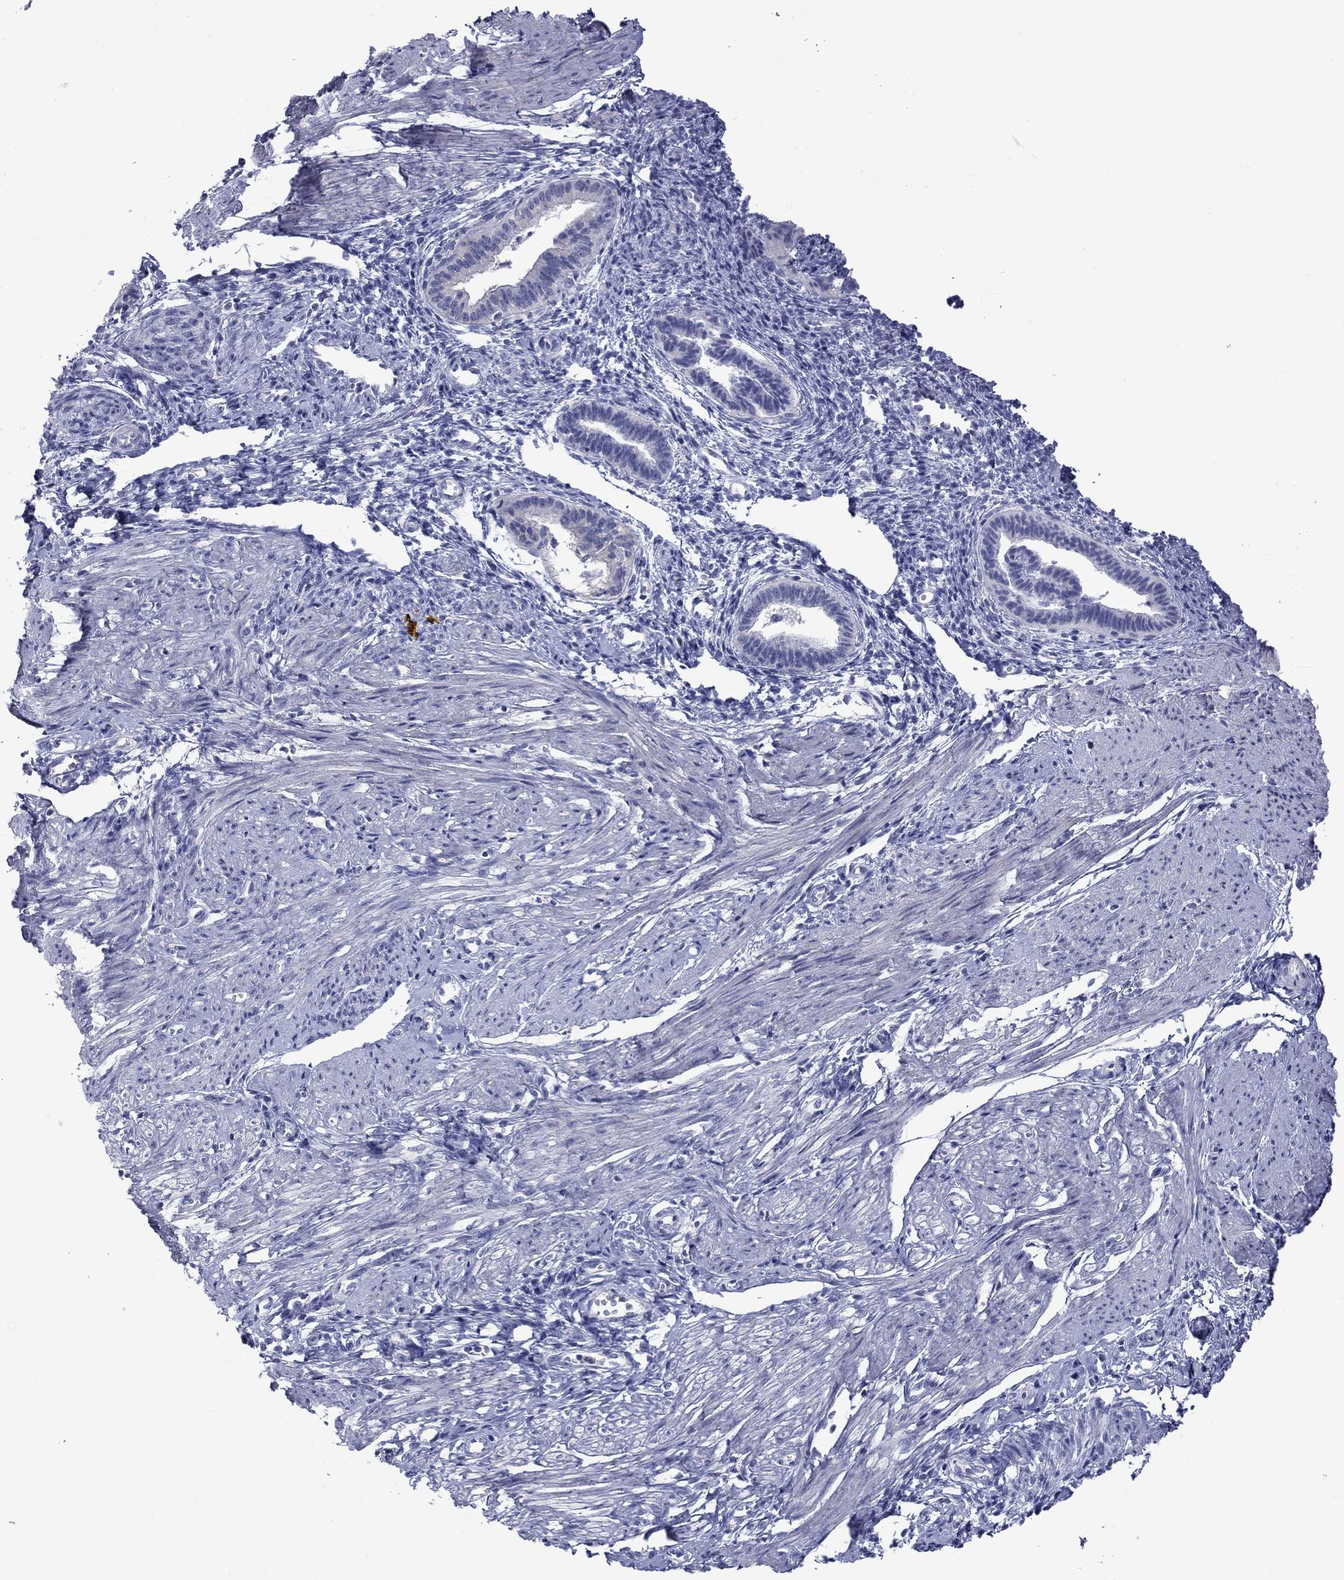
{"staining": {"intensity": "negative", "quantity": "none", "location": "none"}, "tissue": "endometrium", "cell_type": "Cells in endometrial stroma", "image_type": "normal", "snomed": [{"axis": "morphology", "description": "Normal tissue, NOS"}, {"axis": "topography", "description": "Cervix"}, {"axis": "topography", "description": "Endometrium"}], "caption": "Histopathology image shows no significant protein expression in cells in endometrial stroma of normal endometrium.", "gene": "TMPRSS11A", "patient": {"sex": "female", "age": 37}}